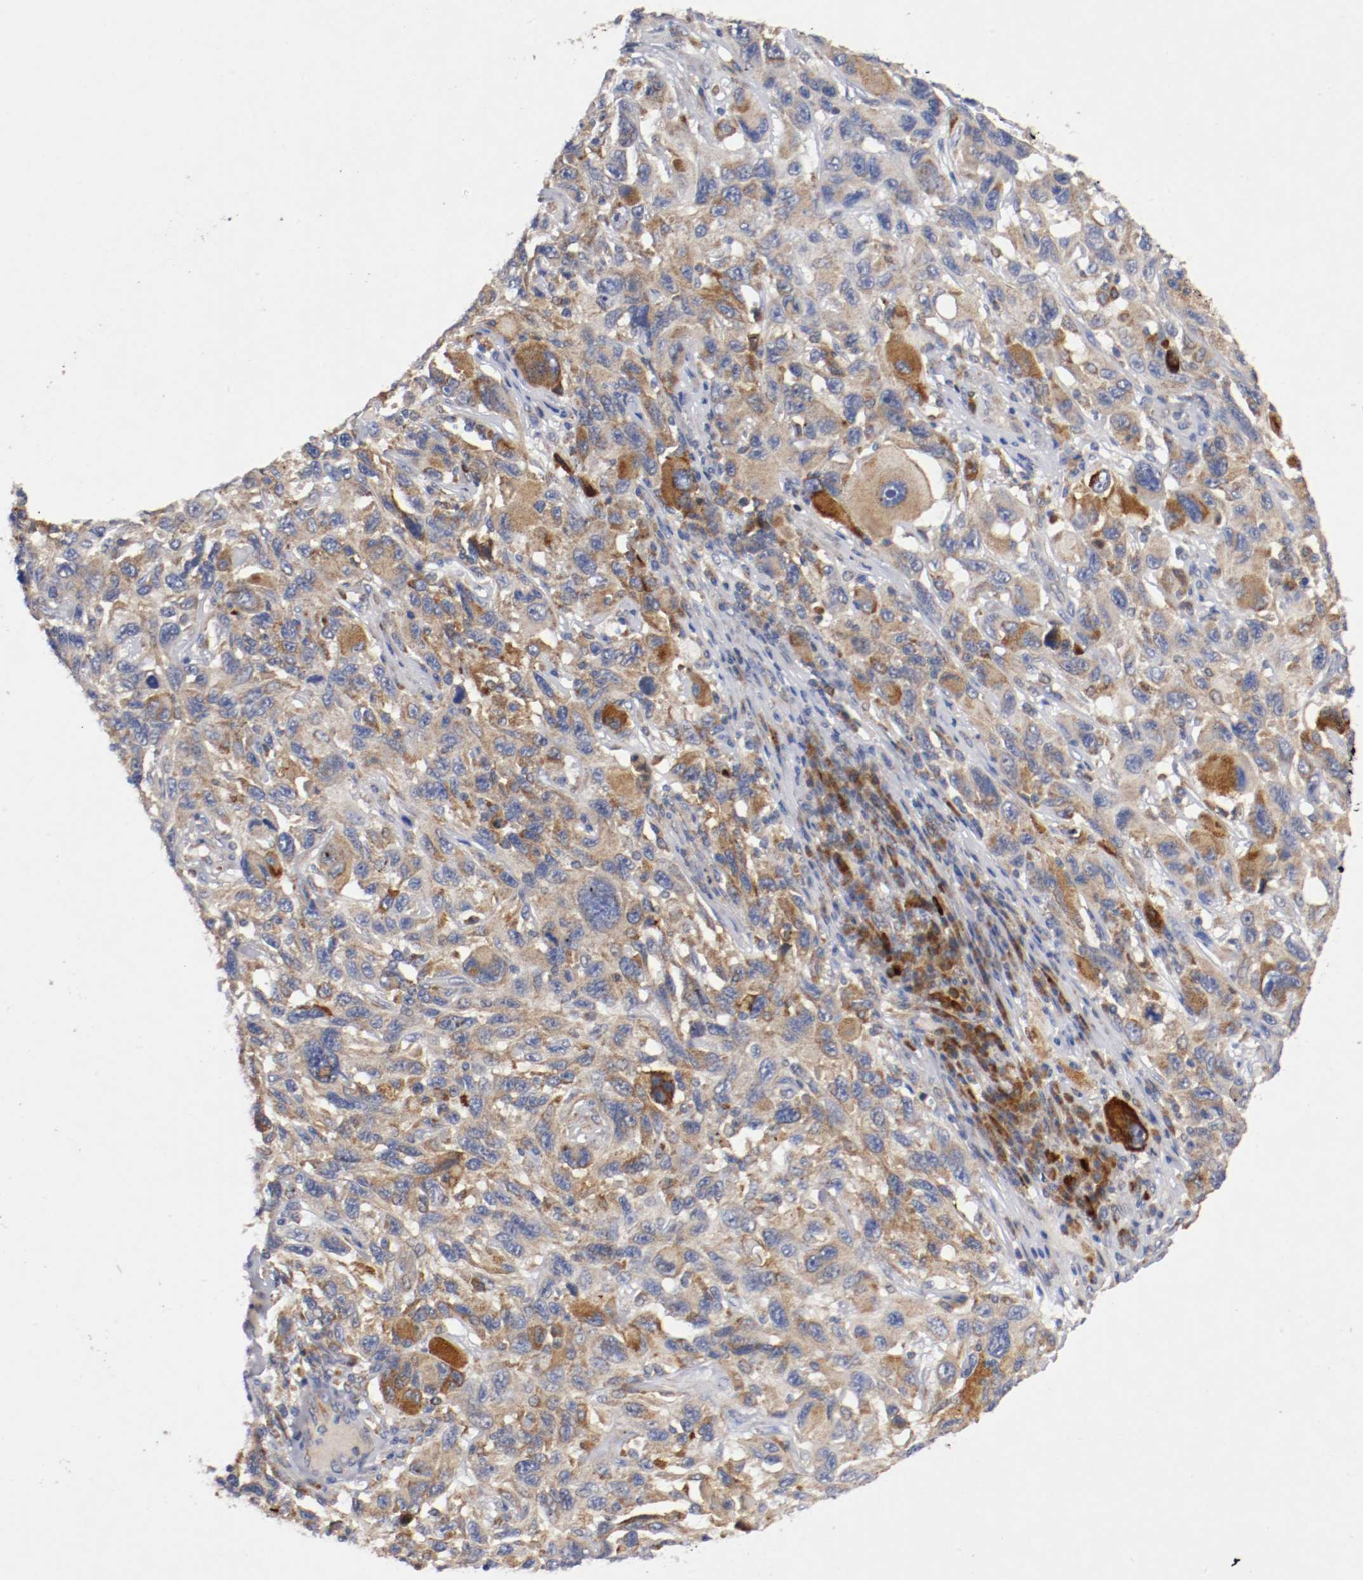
{"staining": {"intensity": "moderate", "quantity": ">75%", "location": "cytoplasmic/membranous"}, "tissue": "melanoma", "cell_type": "Tumor cells", "image_type": "cancer", "snomed": [{"axis": "morphology", "description": "Malignant melanoma, NOS"}, {"axis": "topography", "description": "Skin"}], "caption": "Immunohistochemistry of human melanoma reveals medium levels of moderate cytoplasmic/membranous staining in approximately >75% of tumor cells. Nuclei are stained in blue.", "gene": "TRAF2", "patient": {"sex": "male", "age": 53}}